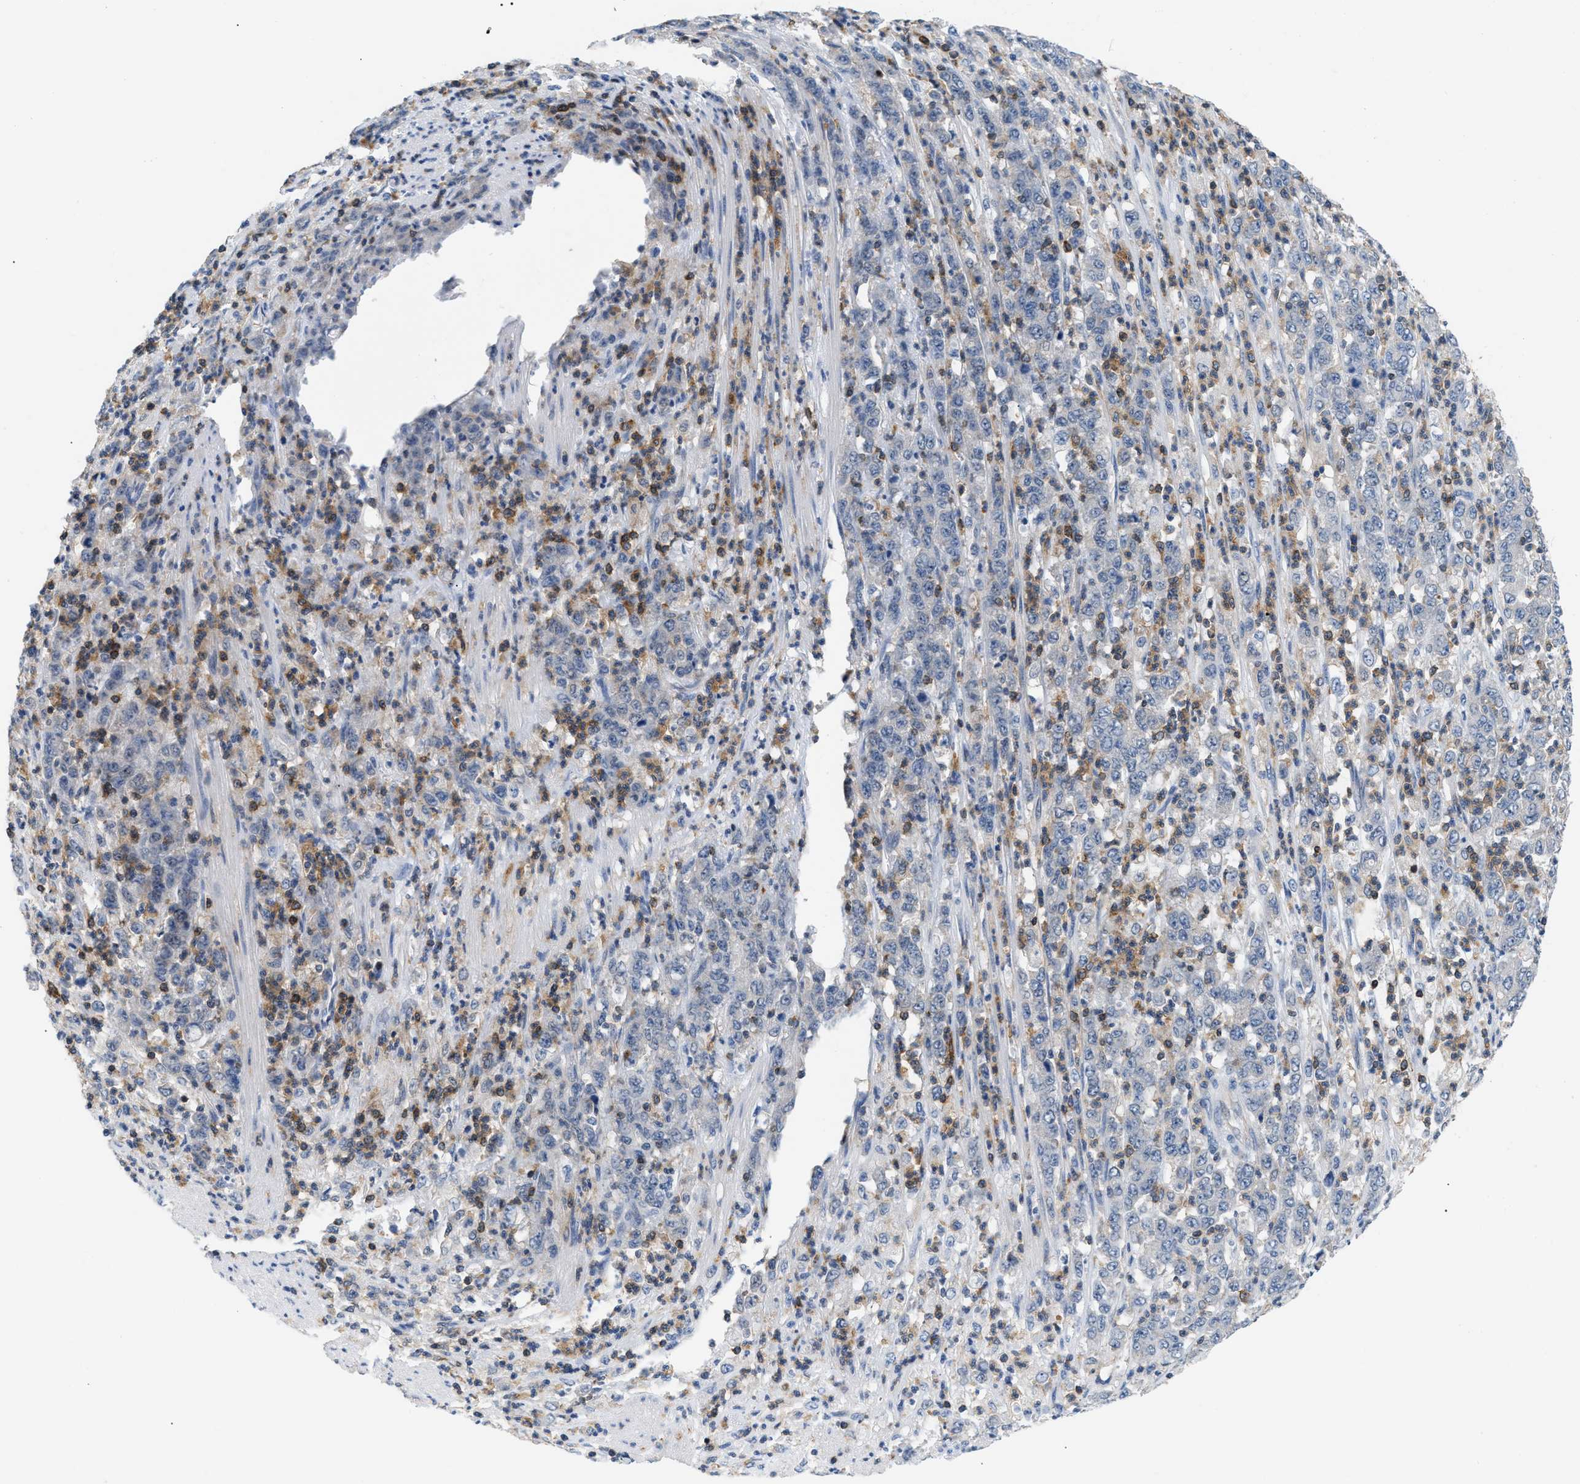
{"staining": {"intensity": "negative", "quantity": "none", "location": "none"}, "tissue": "stomach cancer", "cell_type": "Tumor cells", "image_type": "cancer", "snomed": [{"axis": "morphology", "description": "Adenocarcinoma, NOS"}, {"axis": "topography", "description": "Stomach, lower"}], "caption": "Immunohistochemical staining of adenocarcinoma (stomach) reveals no significant positivity in tumor cells.", "gene": "INPP5D", "patient": {"sex": "female", "age": 71}}